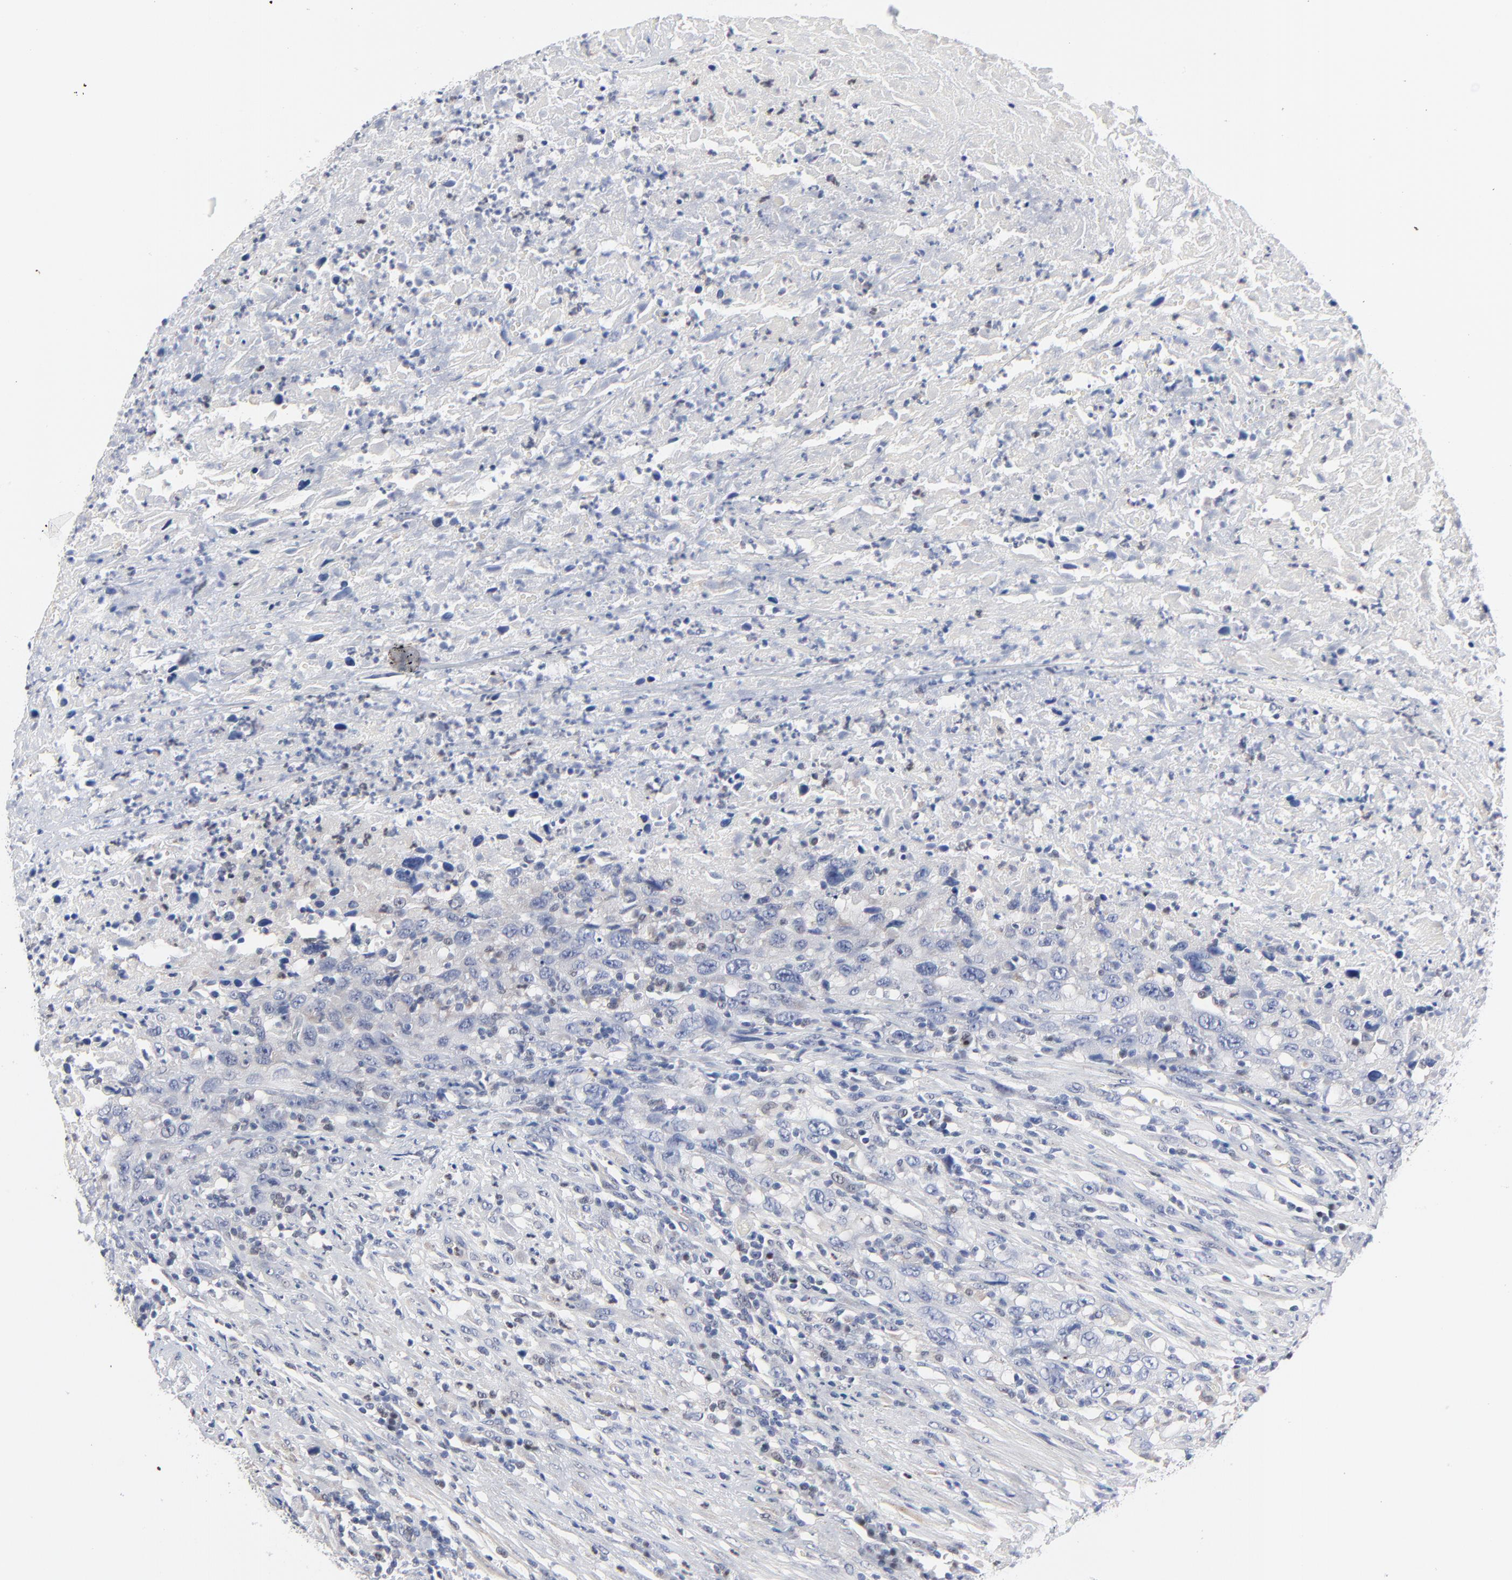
{"staining": {"intensity": "negative", "quantity": "none", "location": "none"}, "tissue": "urothelial cancer", "cell_type": "Tumor cells", "image_type": "cancer", "snomed": [{"axis": "morphology", "description": "Urothelial carcinoma, High grade"}, {"axis": "topography", "description": "Urinary bladder"}], "caption": "A micrograph of urothelial carcinoma (high-grade) stained for a protein shows no brown staining in tumor cells. (DAB IHC with hematoxylin counter stain).", "gene": "AADAC", "patient": {"sex": "male", "age": 61}}